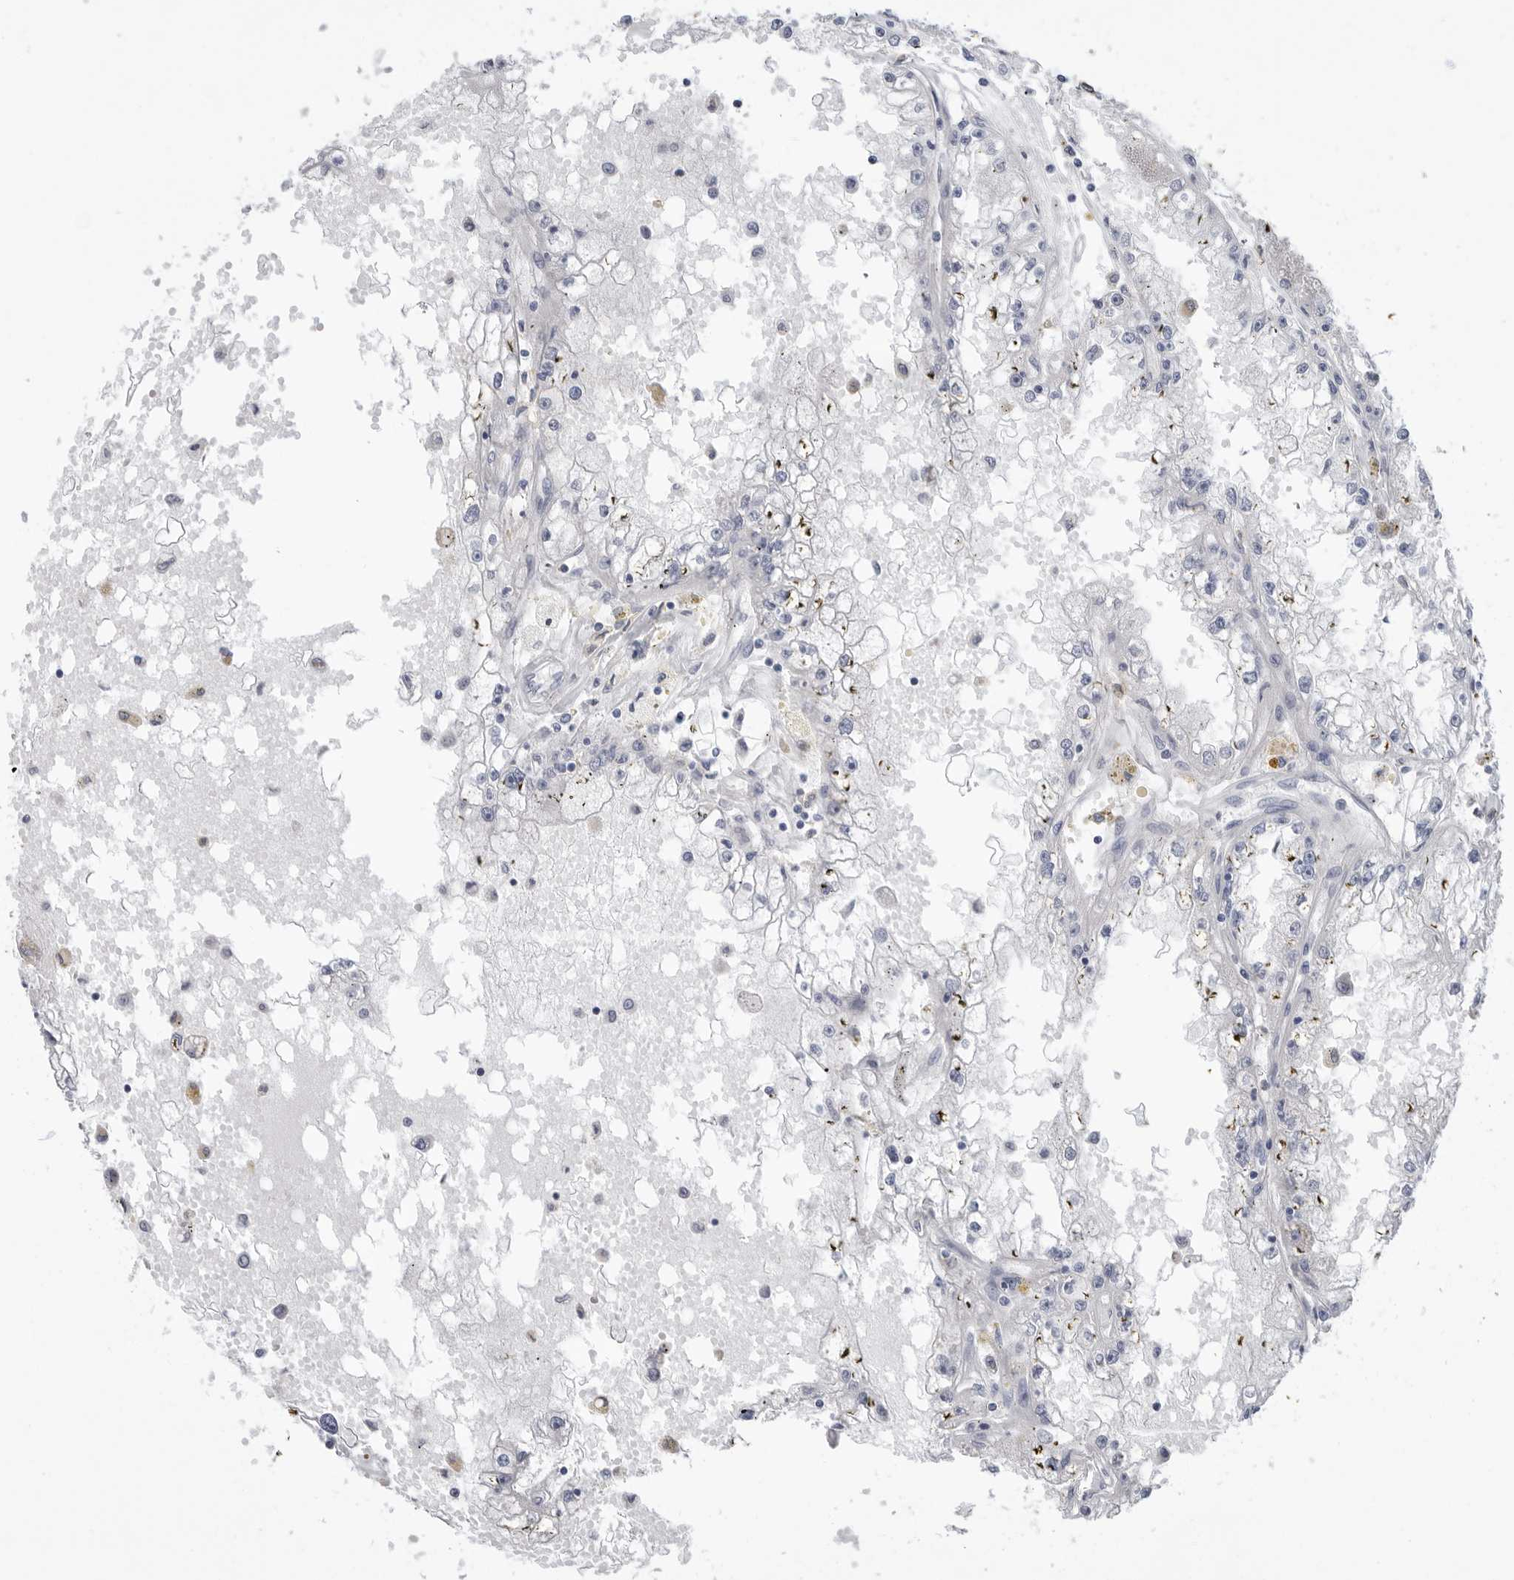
{"staining": {"intensity": "negative", "quantity": "none", "location": "none"}, "tissue": "renal cancer", "cell_type": "Tumor cells", "image_type": "cancer", "snomed": [{"axis": "morphology", "description": "Adenocarcinoma, NOS"}, {"axis": "topography", "description": "Kidney"}], "caption": "Immunohistochemistry (IHC) image of human renal cancer (adenocarcinoma) stained for a protein (brown), which exhibits no staining in tumor cells. Brightfield microscopy of IHC stained with DAB (brown) and hematoxylin (blue), captured at high magnification.", "gene": "MTFR1L", "patient": {"sex": "male", "age": 56}}